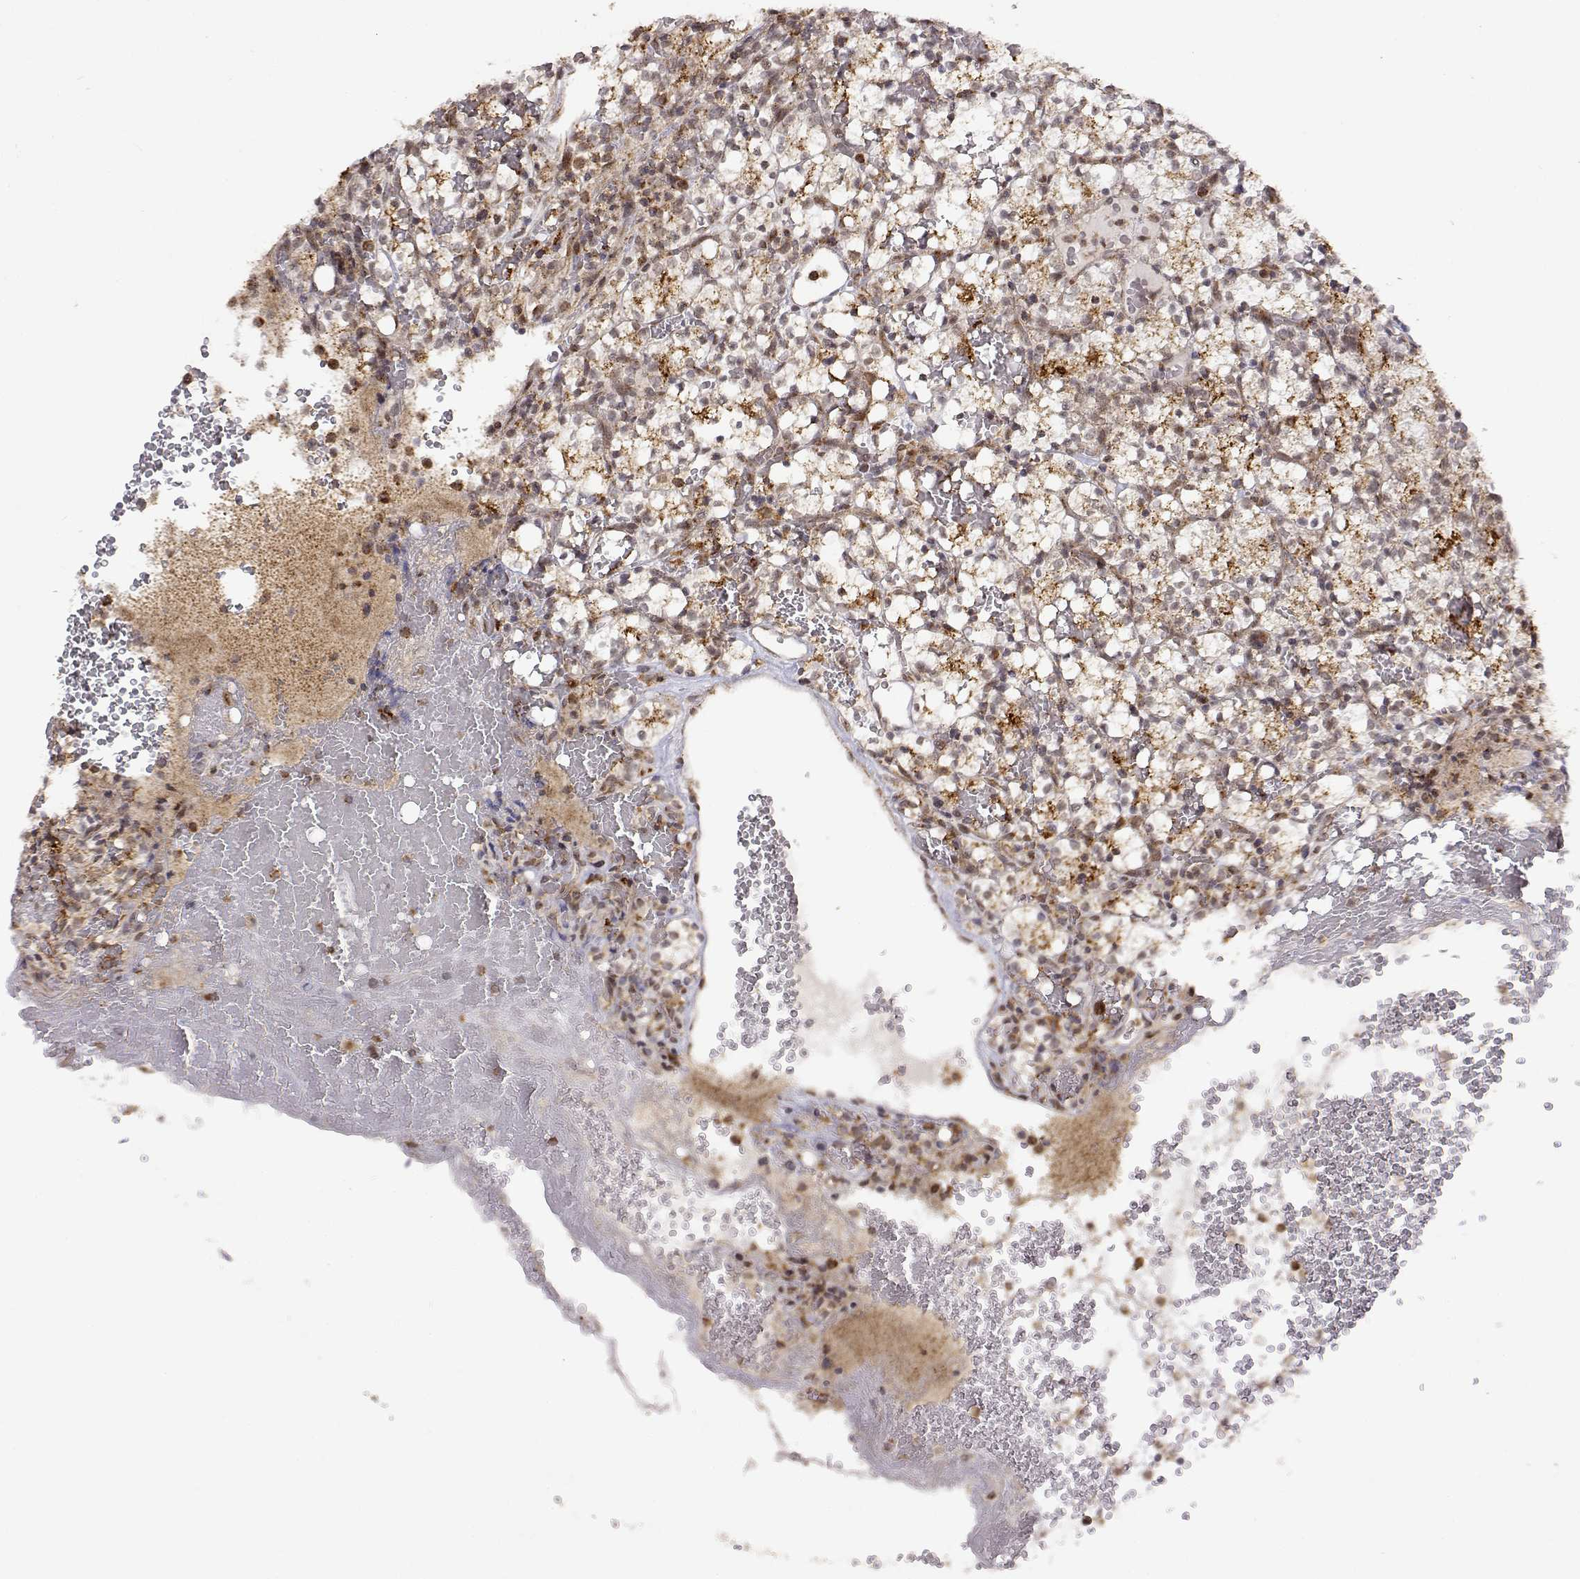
{"staining": {"intensity": "moderate", "quantity": ">75%", "location": "cytoplasmic/membranous"}, "tissue": "renal cancer", "cell_type": "Tumor cells", "image_type": "cancer", "snomed": [{"axis": "morphology", "description": "Adenocarcinoma, NOS"}, {"axis": "topography", "description": "Kidney"}], "caption": "Renal adenocarcinoma stained with DAB (3,3'-diaminobenzidine) IHC exhibits medium levels of moderate cytoplasmic/membranous expression in about >75% of tumor cells.", "gene": "RNF13", "patient": {"sex": "female", "age": 69}}